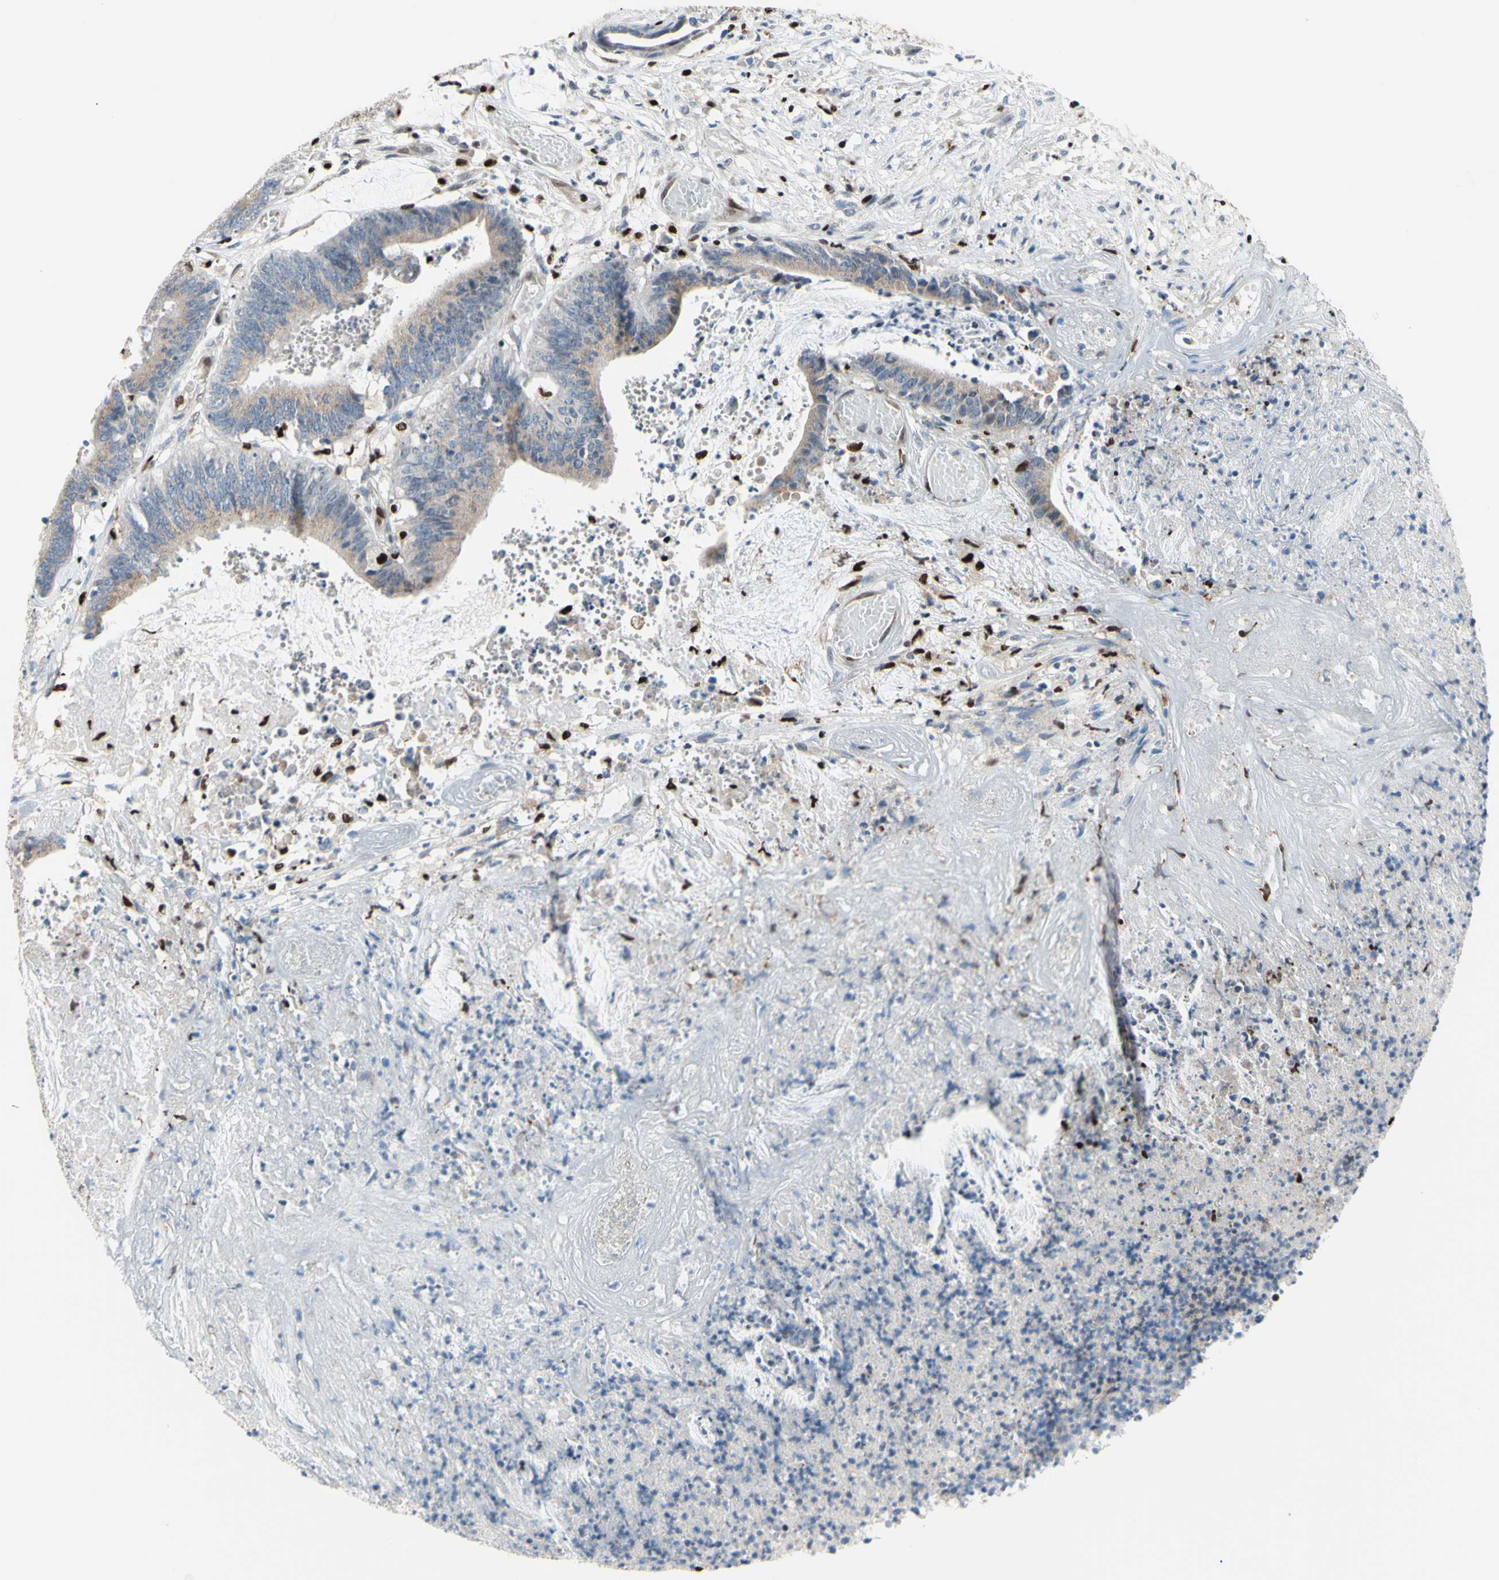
{"staining": {"intensity": "weak", "quantity": ">75%", "location": "cytoplasmic/membranous"}, "tissue": "colorectal cancer", "cell_type": "Tumor cells", "image_type": "cancer", "snomed": [{"axis": "morphology", "description": "Adenocarcinoma, NOS"}, {"axis": "topography", "description": "Rectum"}], "caption": "Protein analysis of colorectal cancer (adenocarcinoma) tissue exhibits weak cytoplasmic/membranous expression in approximately >75% of tumor cells. (brown staining indicates protein expression, while blue staining denotes nuclei).", "gene": "EED", "patient": {"sex": "female", "age": 66}}